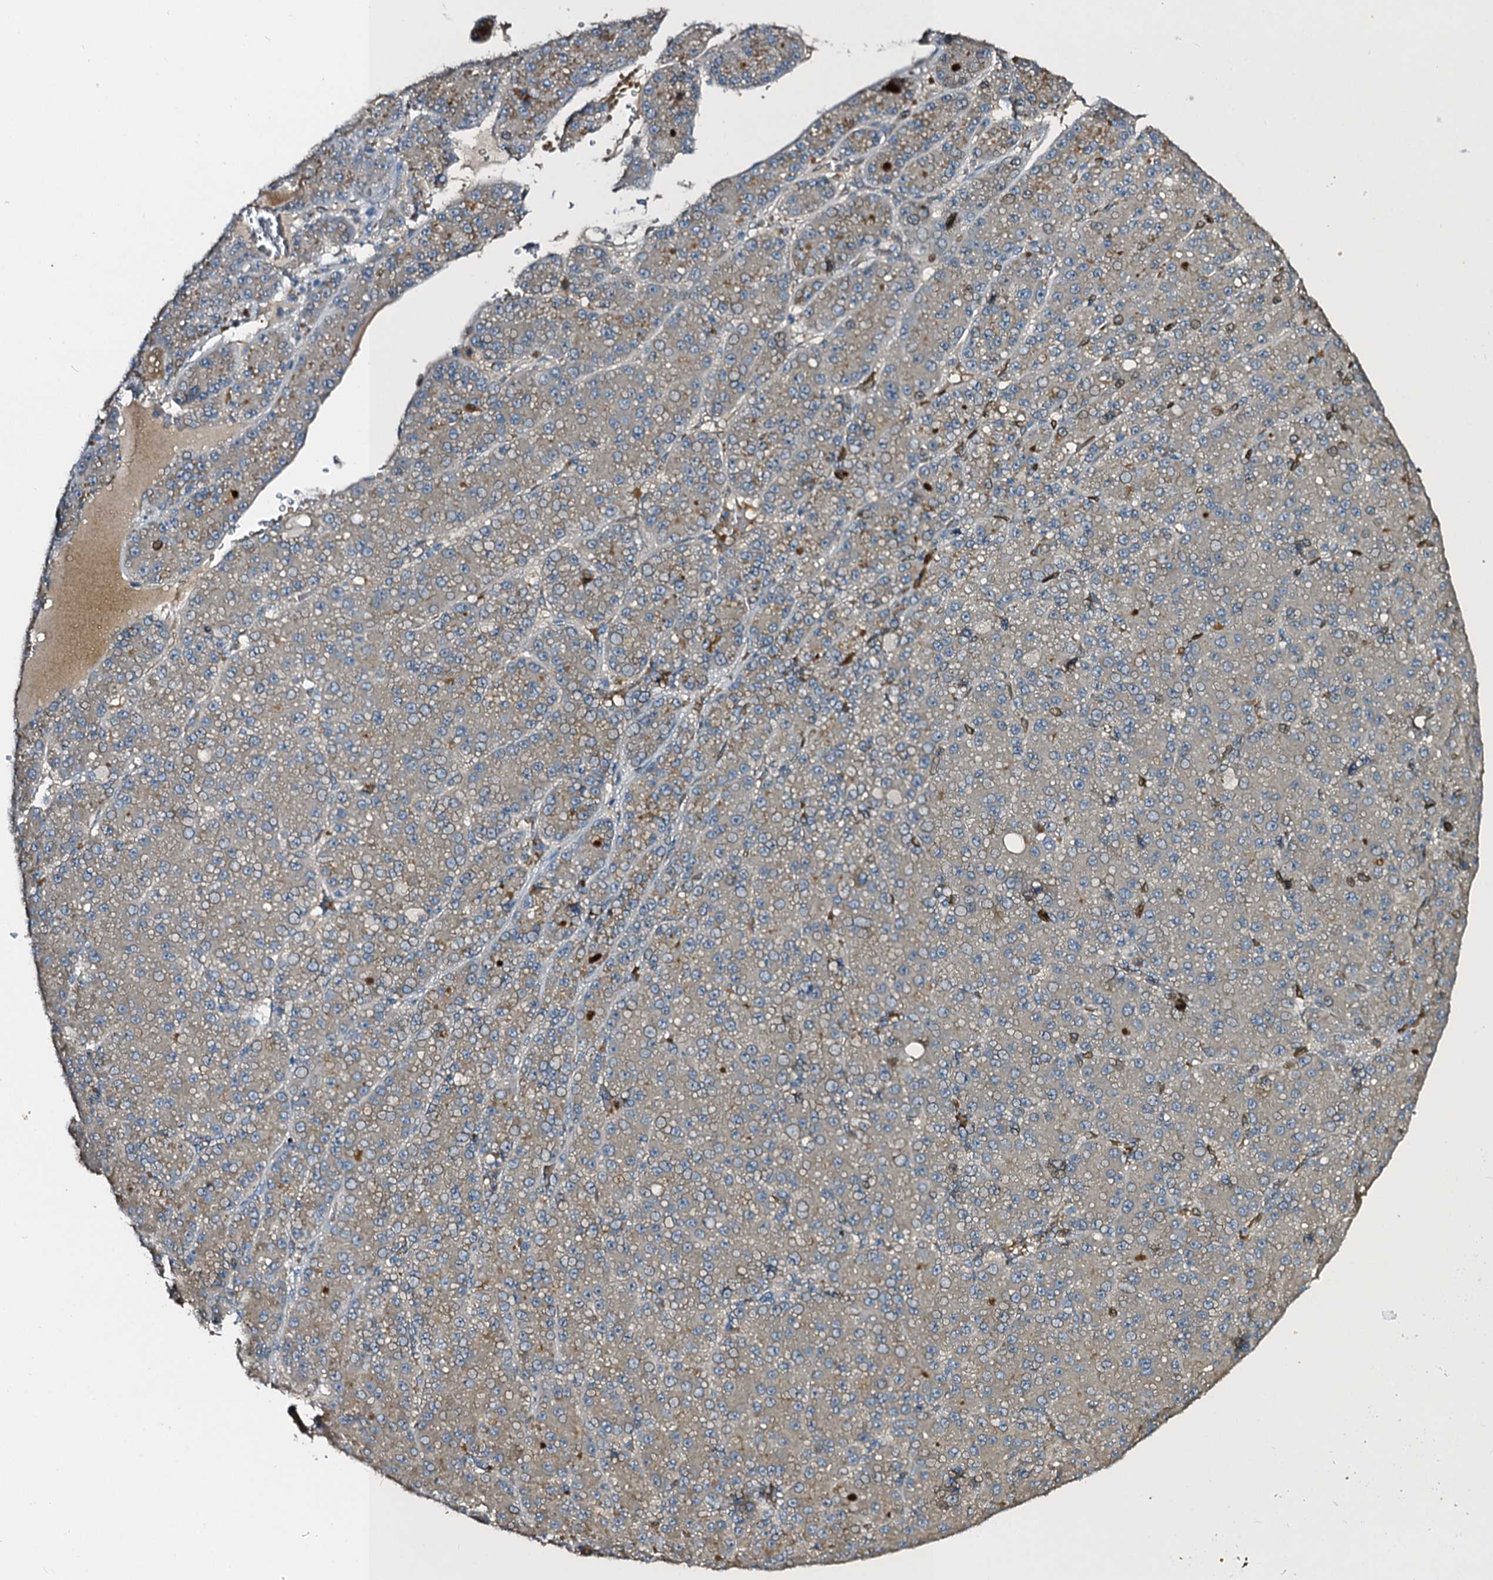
{"staining": {"intensity": "weak", "quantity": "25%-75%", "location": "cytoplasmic/membranous"}, "tissue": "liver cancer", "cell_type": "Tumor cells", "image_type": "cancer", "snomed": [{"axis": "morphology", "description": "Carcinoma, Hepatocellular, NOS"}, {"axis": "topography", "description": "Liver"}], "caption": "Protein staining of liver cancer (hepatocellular carcinoma) tissue exhibits weak cytoplasmic/membranous expression in about 25%-75% of tumor cells.", "gene": "SLC11A2", "patient": {"sex": "male", "age": 67}}